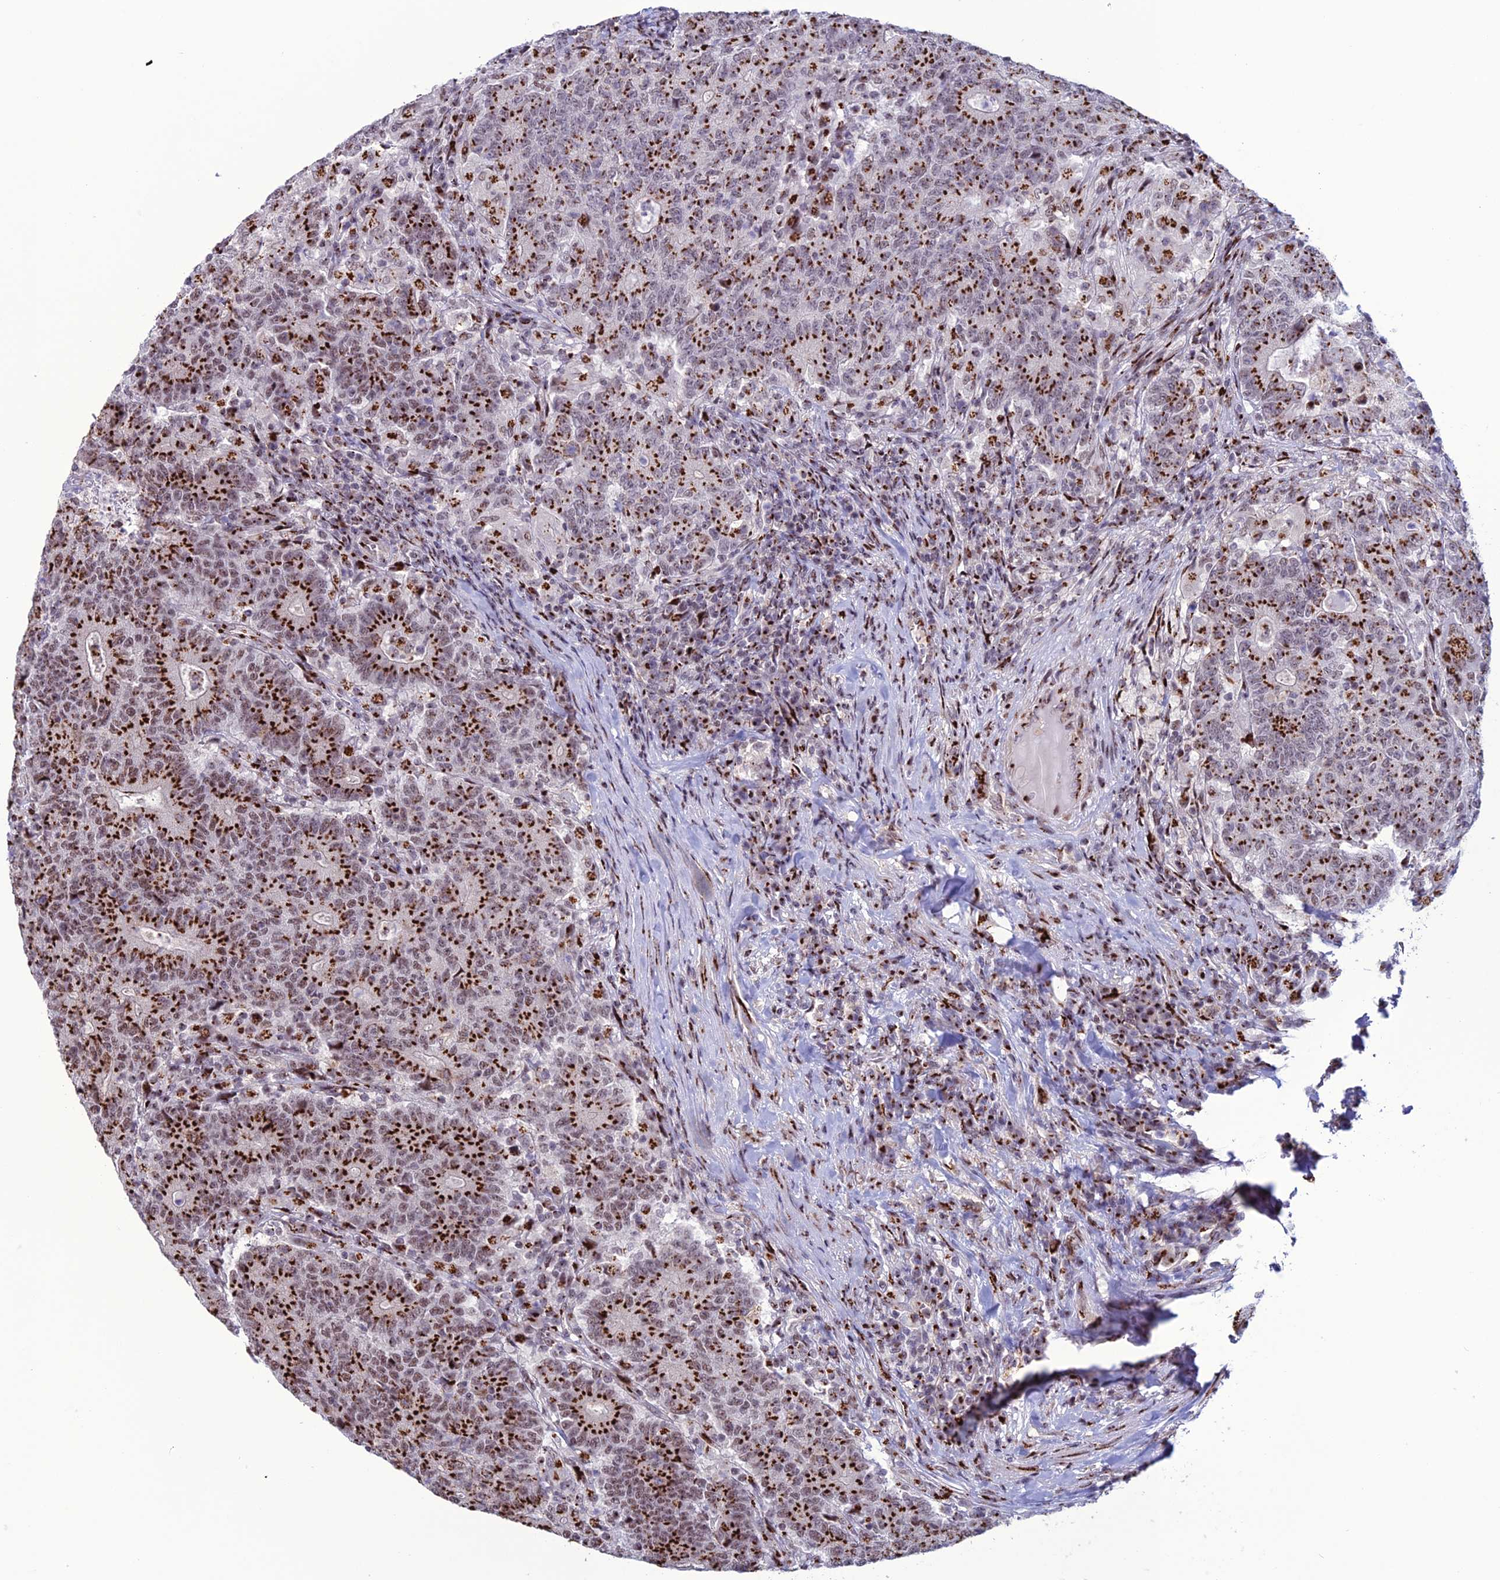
{"staining": {"intensity": "strong", "quantity": ">75%", "location": "cytoplasmic/membranous"}, "tissue": "colorectal cancer", "cell_type": "Tumor cells", "image_type": "cancer", "snomed": [{"axis": "morphology", "description": "Adenocarcinoma, NOS"}, {"axis": "topography", "description": "Colon"}], "caption": "The immunohistochemical stain labels strong cytoplasmic/membranous positivity in tumor cells of colorectal cancer (adenocarcinoma) tissue.", "gene": "PLEKHA4", "patient": {"sex": "female", "age": 75}}